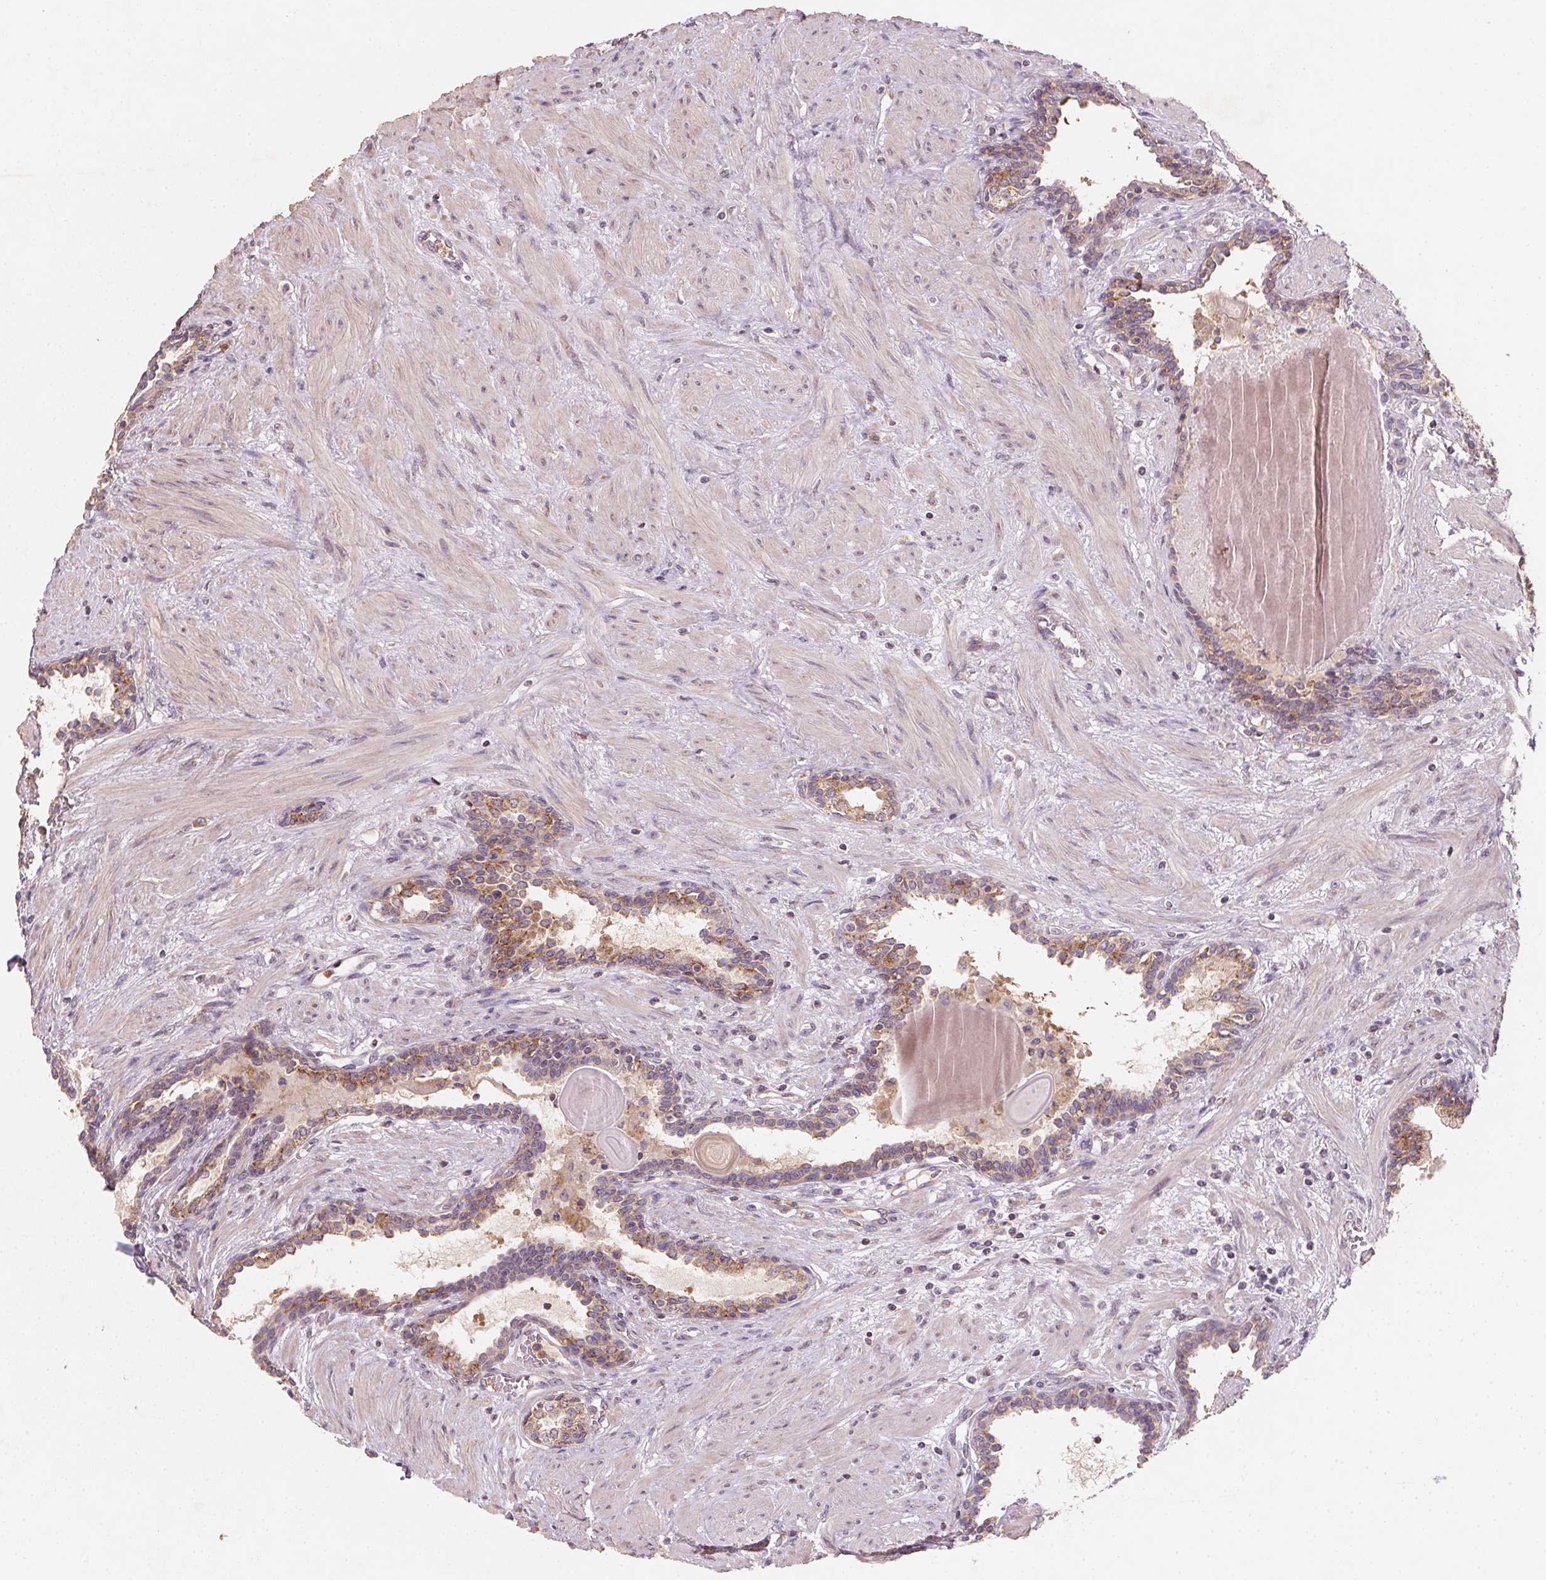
{"staining": {"intensity": "moderate", "quantity": ">75%", "location": "cytoplasmic/membranous"}, "tissue": "prostate", "cell_type": "Glandular cells", "image_type": "normal", "snomed": [{"axis": "morphology", "description": "Normal tissue, NOS"}, {"axis": "topography", "description": "Prostate"}], "caption": "Human prostate stained with a protein marker shows moderate staining in glandular cells.", "gene": "AP1S1", "patient": {"sex": "male", "age": 55}}